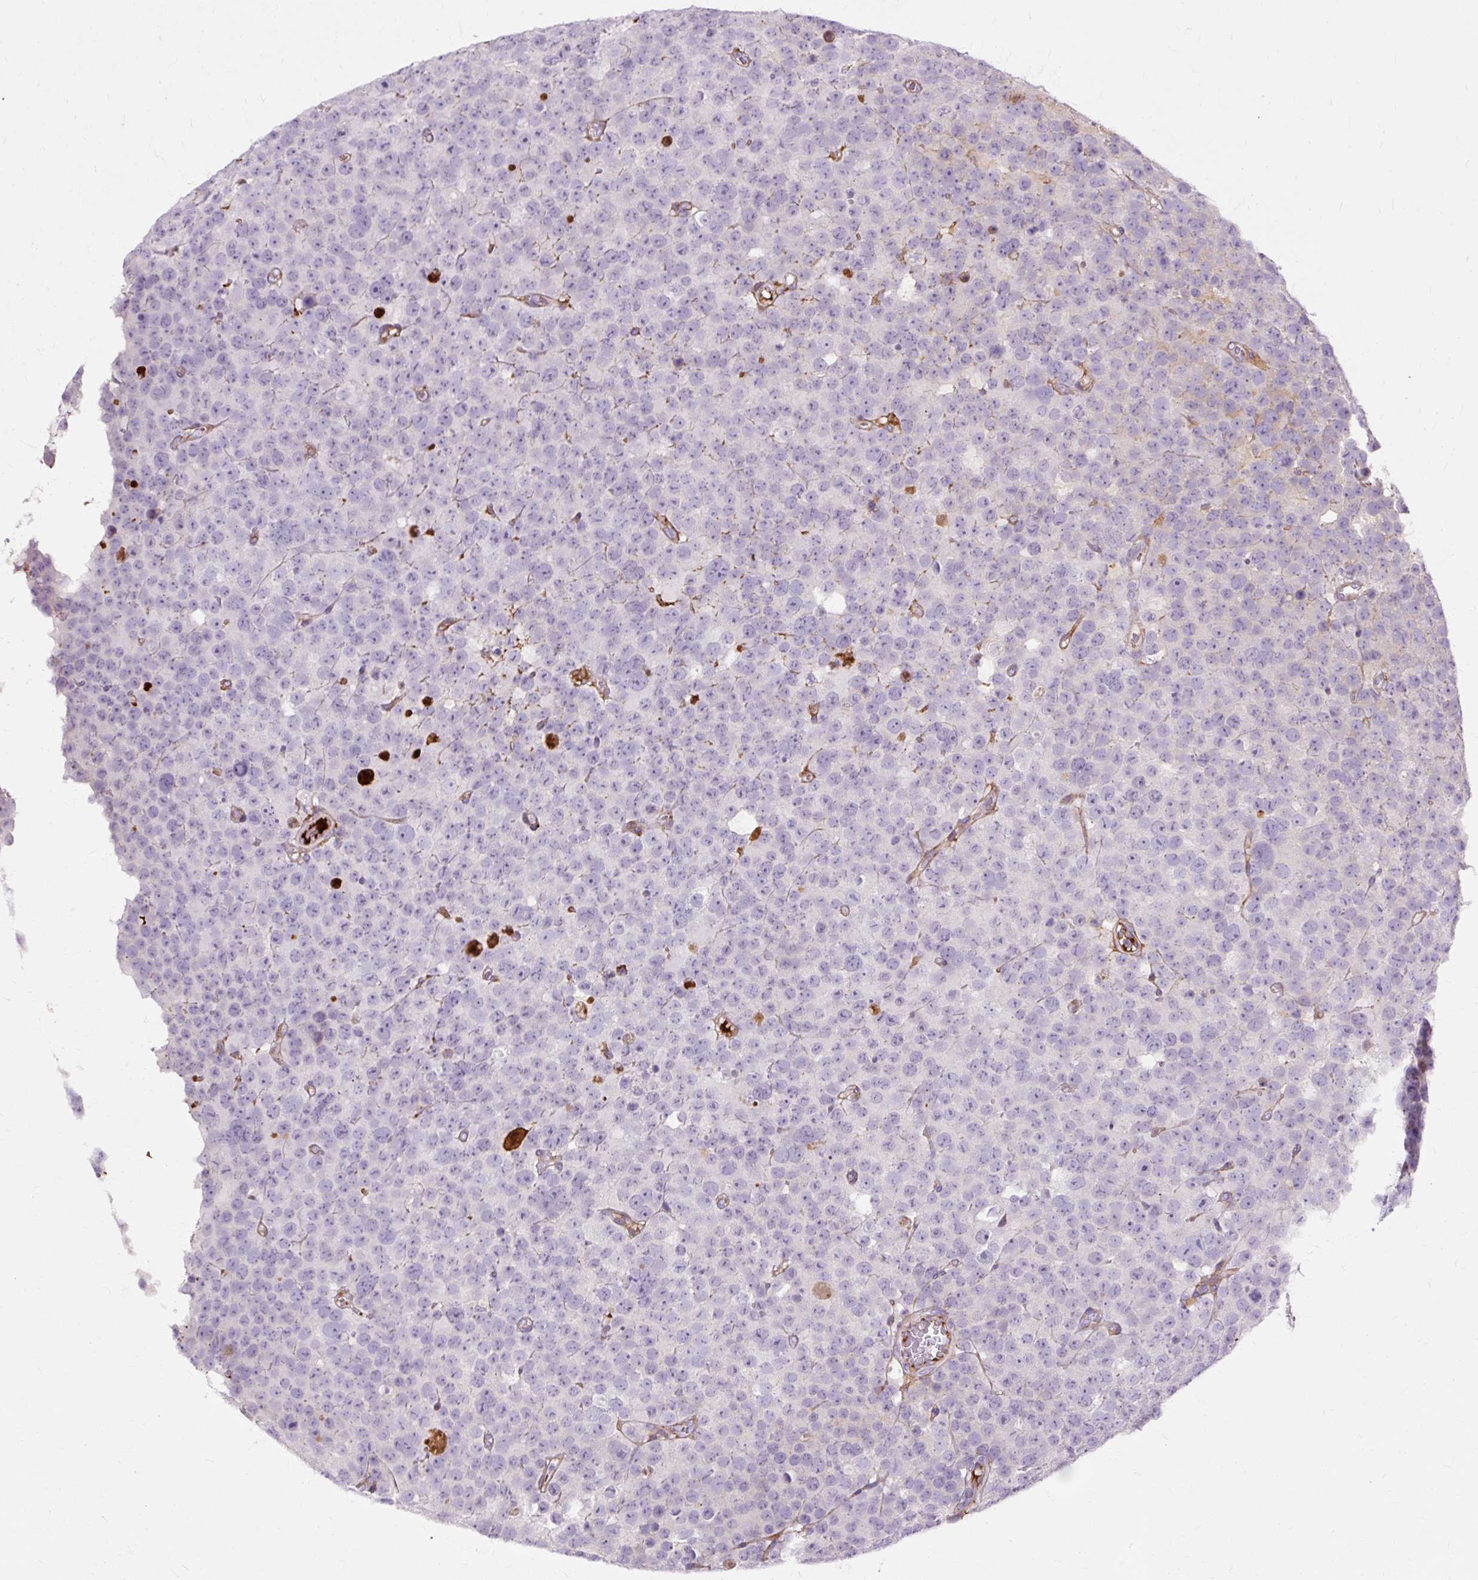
{"staining": {"intensity": "negative", "quantity": "none", "location": "none"}, "tissue": "testis cancer", "cell_type": "Tumor cells", "image_type": "cancer", "snomed": [{"axis": "morphology", "description": "Seminoma, NOS"}, {"axis": "topography", "description": "Testis"}], "caption": "This is an immunohistochemistry (IHC) micrograph of testis cancer (seminoma). There is no staining in tumor cells.", "gene": "DCTN4", "patient": {"sex": "male", "age": 71}}